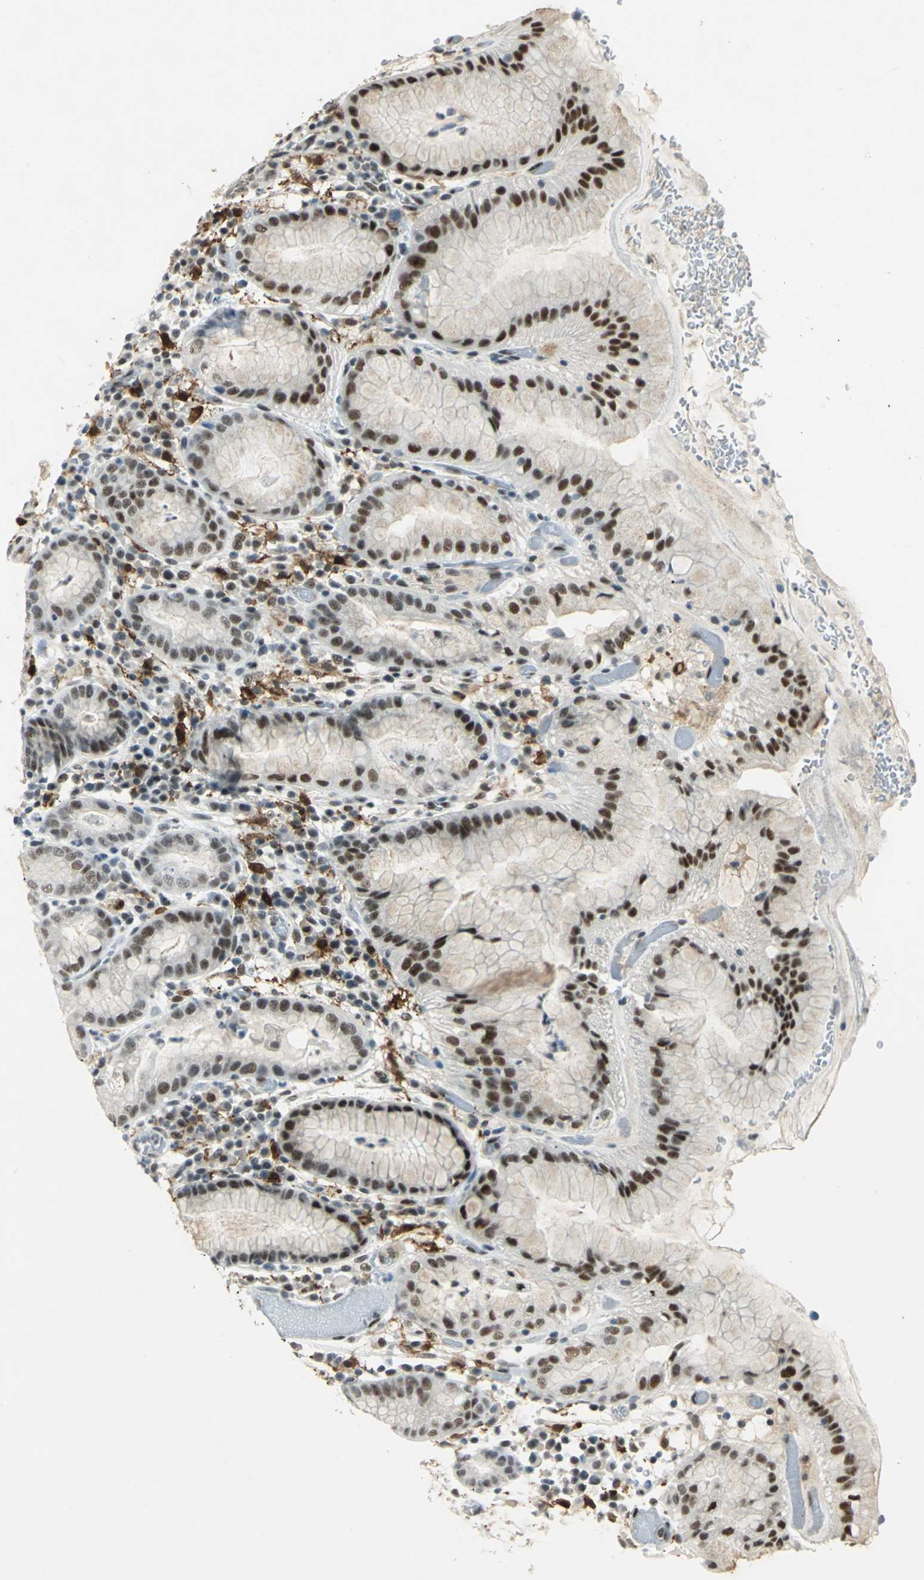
{"staining": {"intensity": "moderate", "quantity": "25%-75%", "location": "nuclear"}, "tissue": "stomach", "cell_type": "Glandular cells", "image_type": "normal", "snomed": [{"axis": "morphology", "description": "Normal tissue, NOS"}, {"axis": "topography", "description": "Stomach"}, {"axis": "topography", "description": "Stomach, lower"}], "caption": "About 25%-75% of glandular cells in normal stomach demonstrate moderate nuclear protein expression as visualized by brown immunohistochemical staining.", "gene": "MTMR10", "patient": {"sex": "female", "age": 75}}